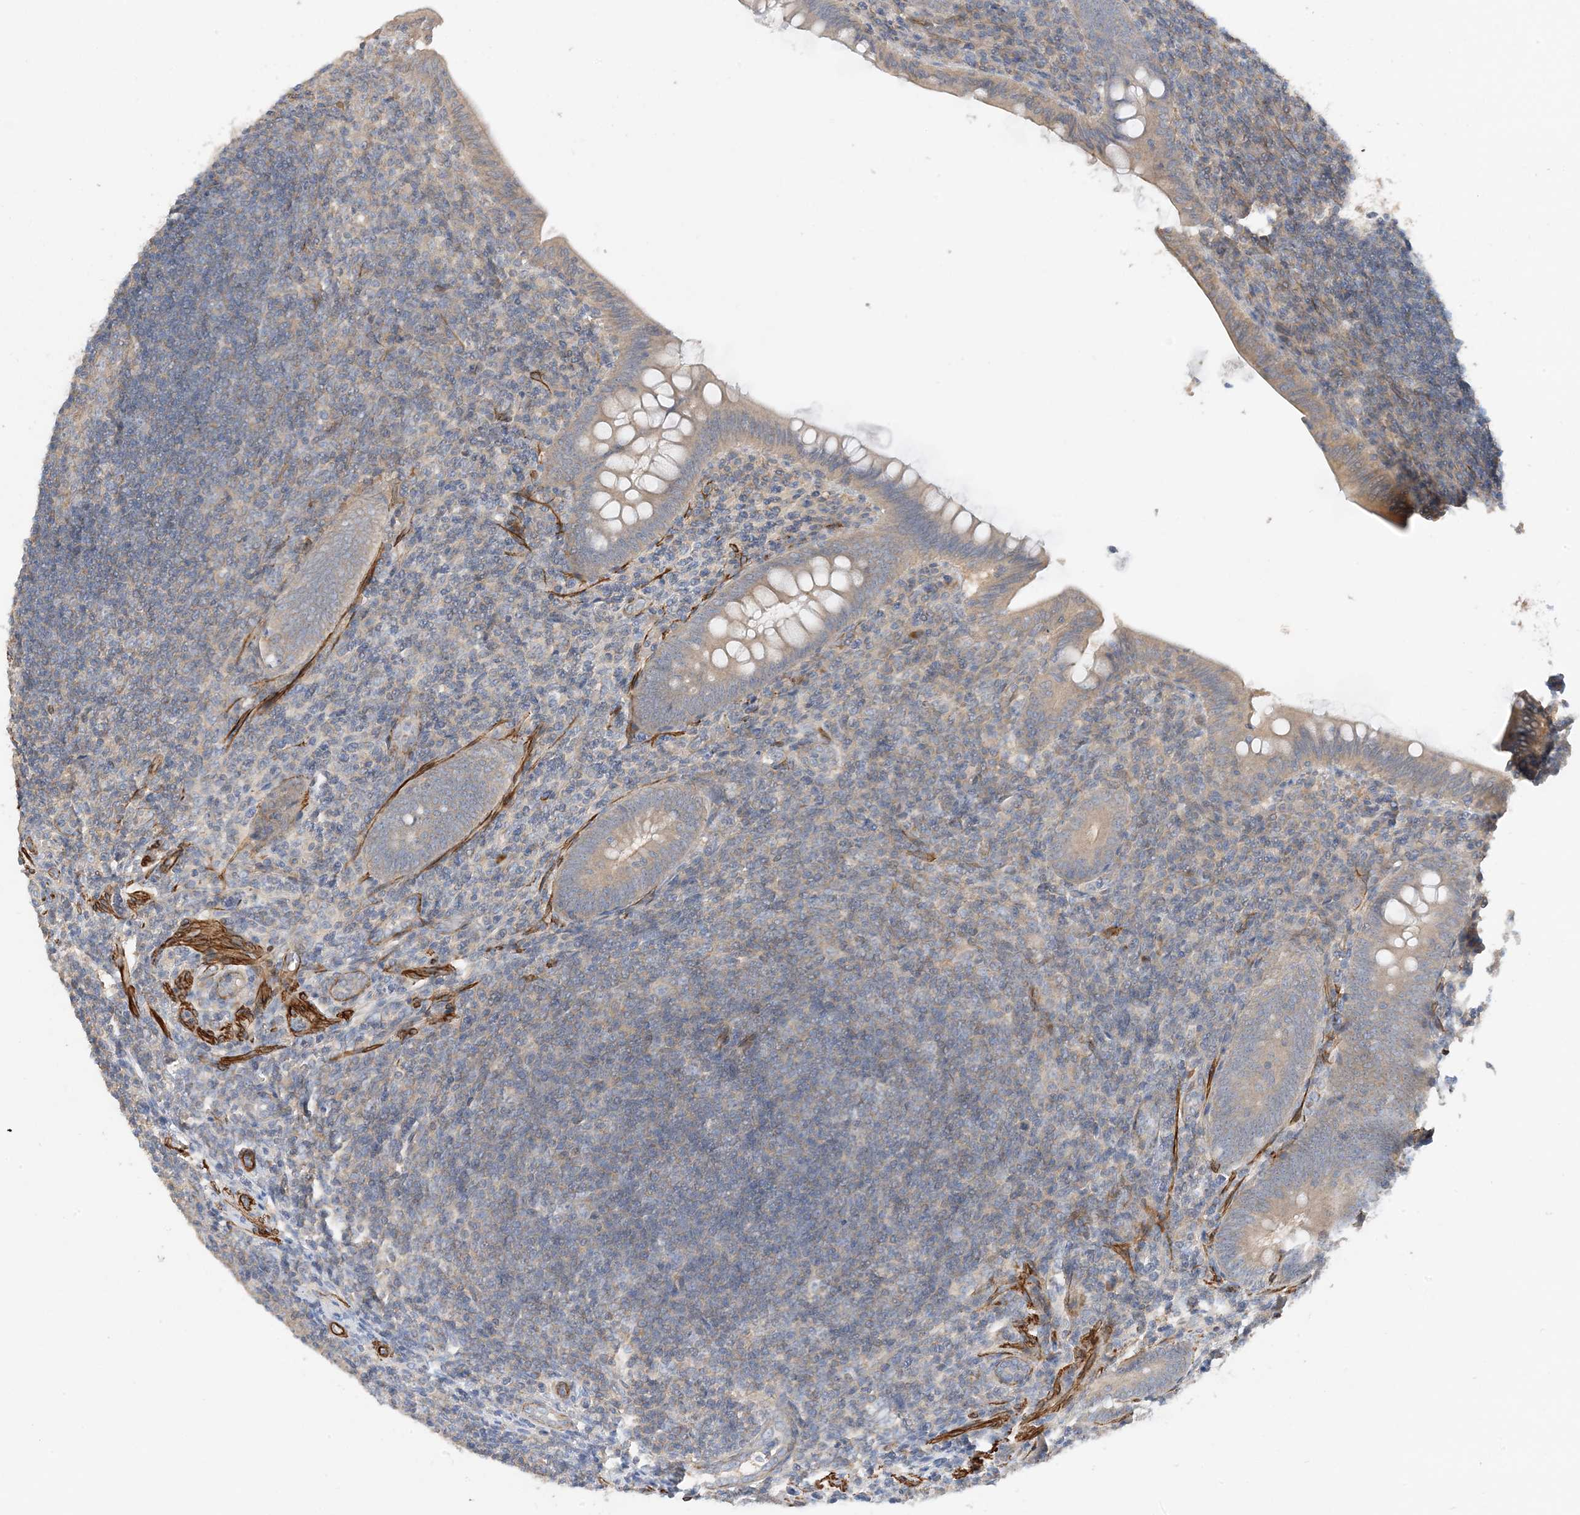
{"staining": {"intensity": "weak", "quantity": ">75%", "location": "cytoplasmic/membranous"}, "tissue": "appendix", "cell_type": "Glandular cells", "image_type": "normal", "snomed": [{"axis": "morphology", "description": "Normal tissue, NOS"}, {"axis": "topography", "description": "Appendix"}], "caption": "Benign appendix shows weak cytoplasmic/membranous staining in approximately >75% of glandular cells.", "gene": "KIFBP", "patient": {"sex": "male", "age": 14}}